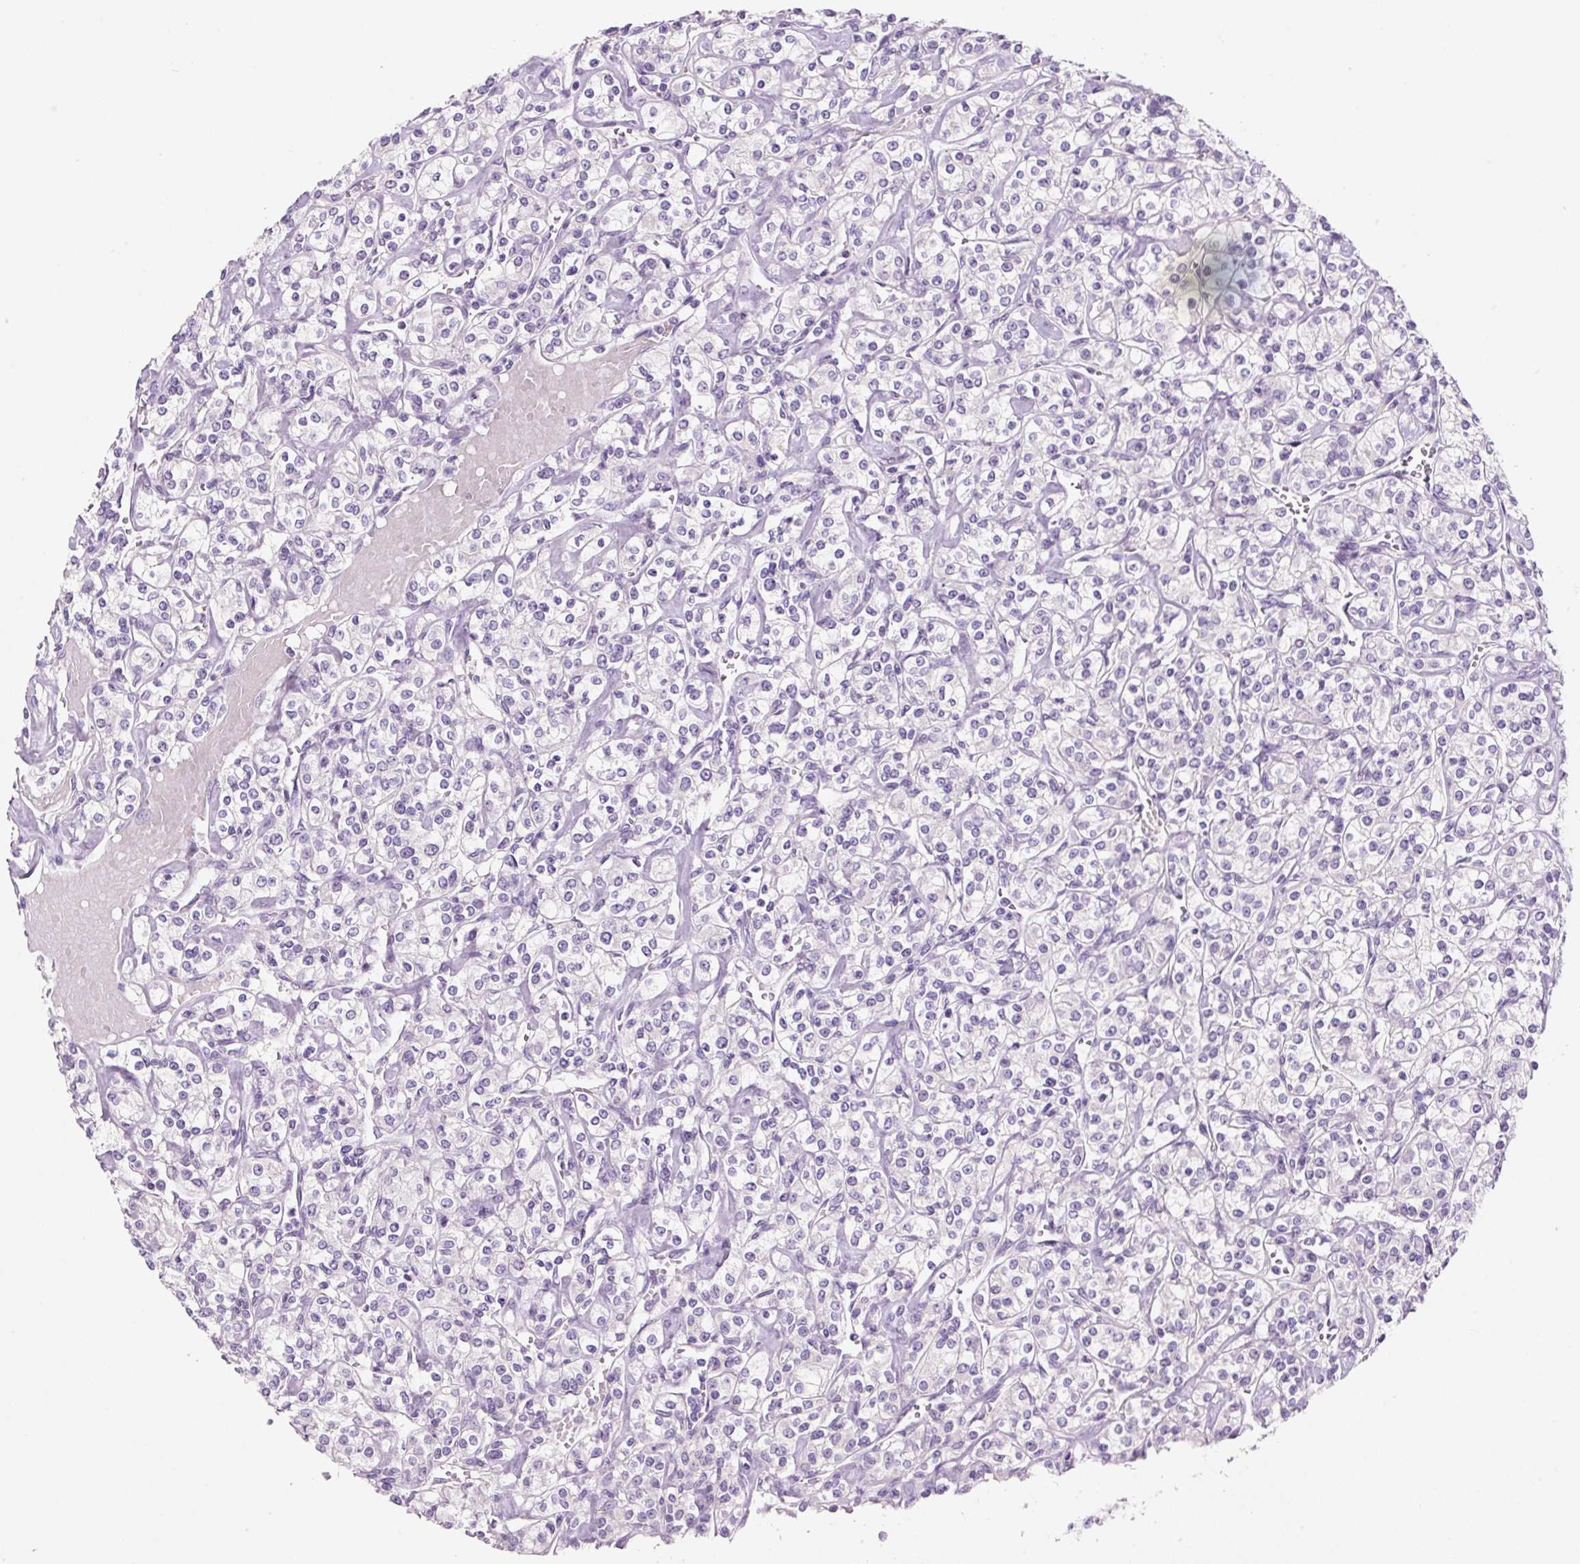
{"staining": {"intensity": "negative", "quantity": "none", "location": "none"}, "tissue": "renal cancer", "cell_type": "Tumor cells", "image_type": "cancer", "snomed": [{"axis": "morphology", "description": "Adenocarcinoma, NOS"}, {"axis": "topography", "description": "Kidney"}], "caption": "Immunohistochemistry histopathology image of neoplastic tissue: human adenocarcinoma (renal) stained with DAB displays no significant protein positivity in tumor cells.", "gene": "SYP", "patient": {"sex": "male", "age": 77}}